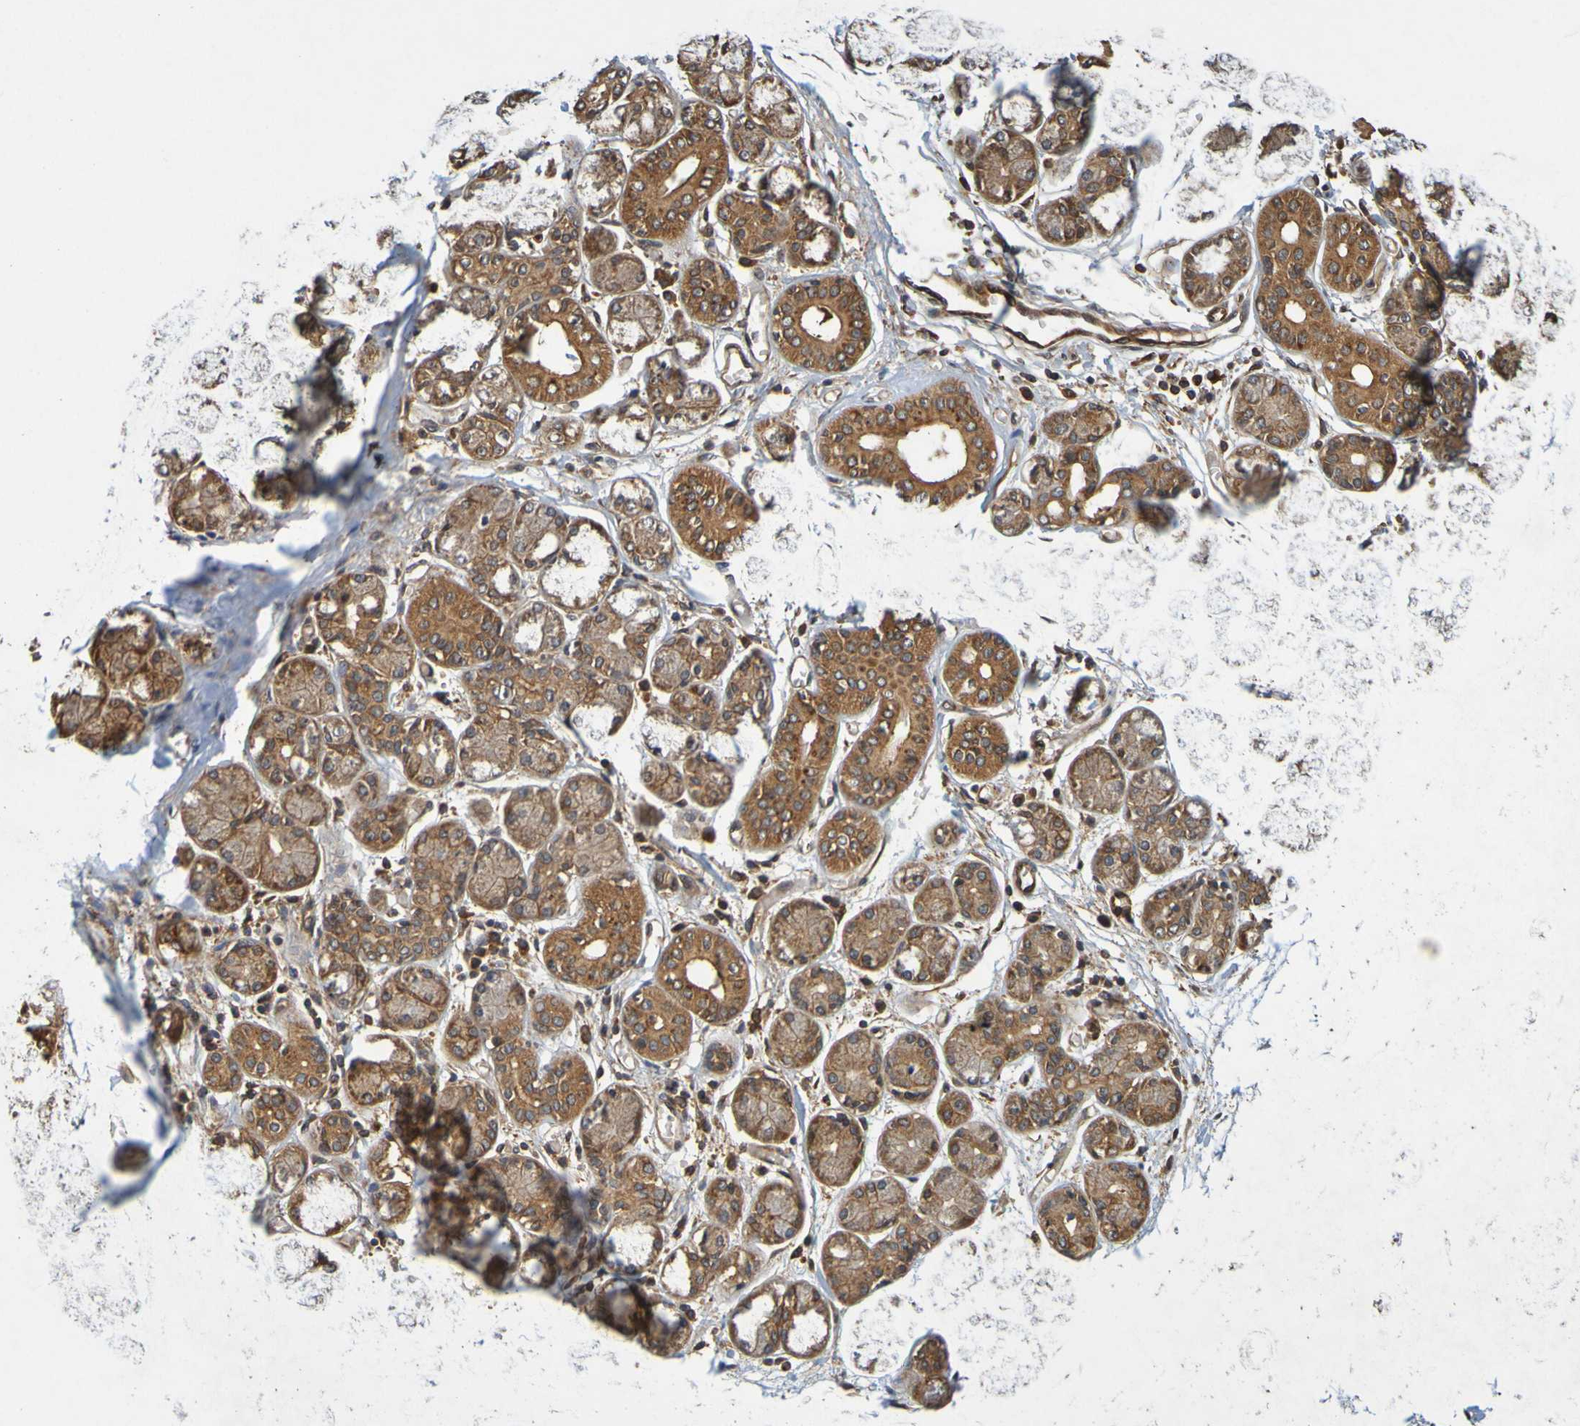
{"staining": {"intensity": "strong", "quantity": ">75%", "location": "cytoplasmic/membranous"}, "tissue": "salivary gland", "cell_type": "Glandular cells", "image_type": "normal", "snomed": [{"axis": "morphology", "description": "Normal tissue, NOS"}, {"axis": "topography", "description": "Salivary gland"}], "caption": "Protein staining demonstrates strong cytoplasmic/membranous positivity in about >75% of glandular cells in unremarkable salivary gland. Immunohistochemistry (ihc) stains the protein of interest in brown and the nuclei are stained blue.", "gene": "OCRL", "patient": {"sex": "female", "age": 24}}